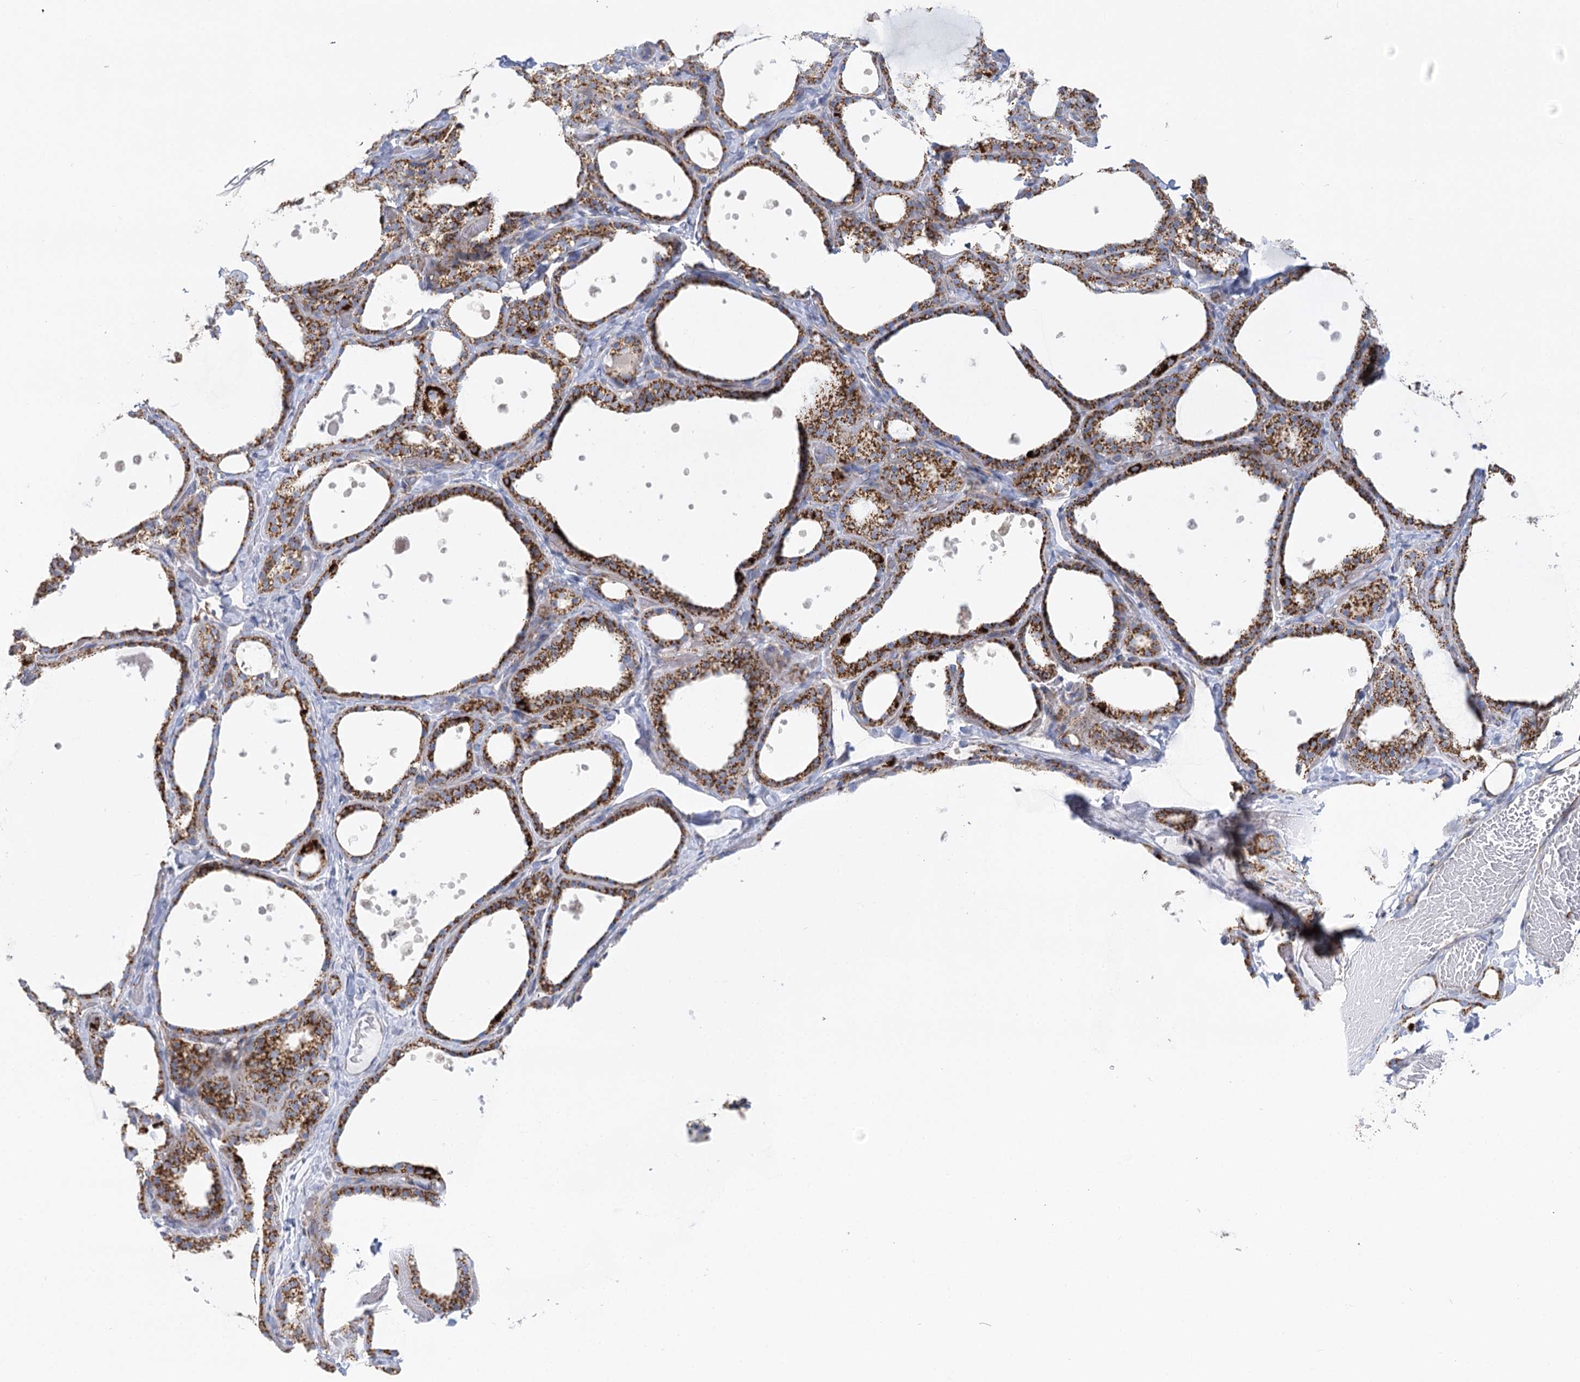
{"staining": {"intensity": "strong", "quantity": ">75%", "location": "cytoplasmic/membranous"}, "tissue": "thyroid gland", "cell_type": "Glandular cells", "image_type": "normal", "snomed": [{"axis": "morphology", "description": "Normal tissue, NOS"}, {"axis": "topography", "description": "Thyroid gland"}], "caption": "Glandular cells show high levels of strong cytoplasmic/membranous staining in approximately >75% of cells in benign human thyroid gland. (Stains: DAB (3,3'-diaminobenzidine) in brown, nuclei in blue, Microscopy: brightfield microscopy at high magnification).", "gene": "DHTKD1", "patient": {"sex": "female", "age": 44}}